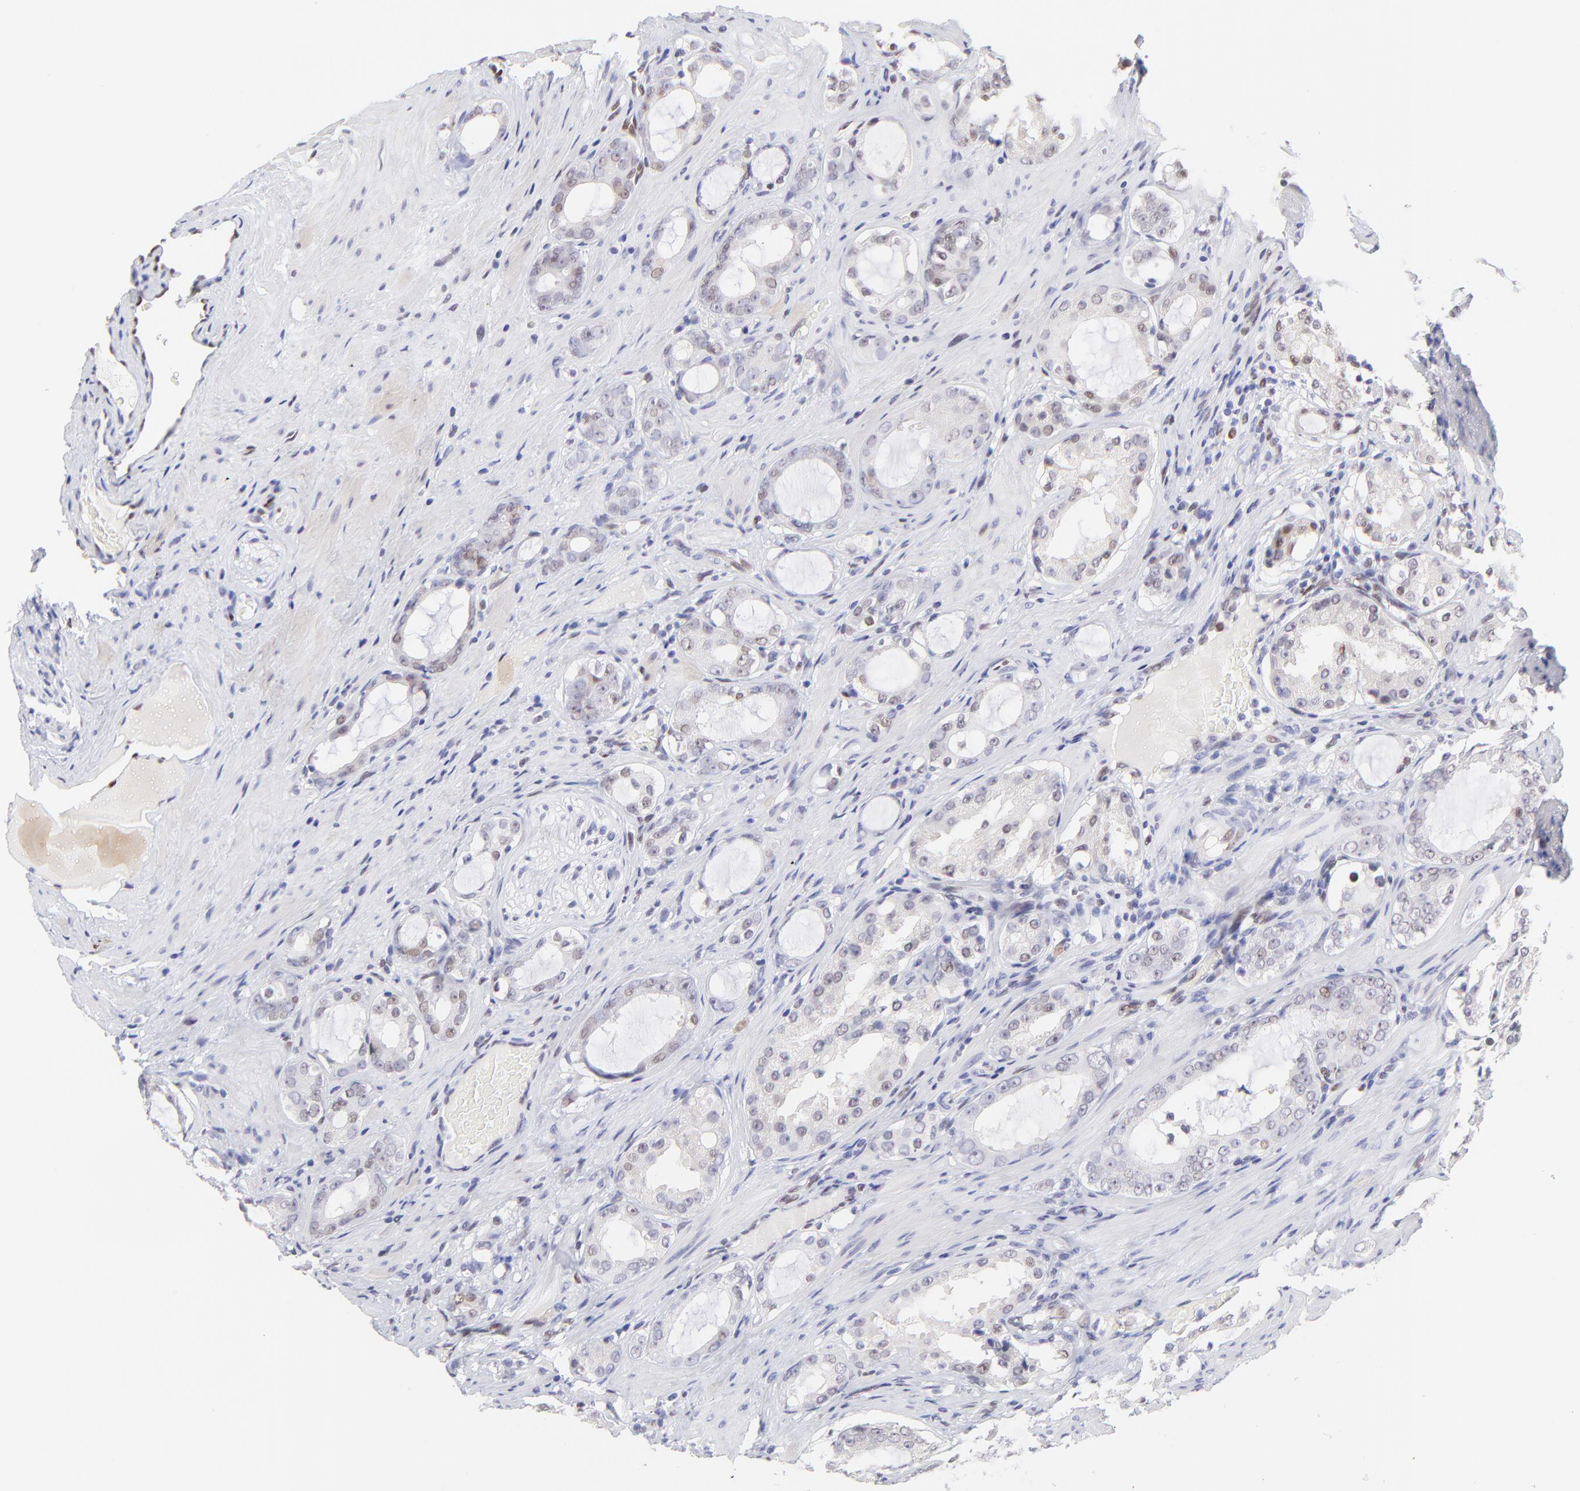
{"staining": {"intensity": "weak", "quantity": "<25%", "location": "nuclear"}, "tissue": "prostate cancer", "cell_type": "Tumor cells", "image_type": "cancer", "snomed": [{"axis": "morphology", "description": "Adenocarcinoma, Medium grade"}, {"axis": "topography", "description": "Prostate"}], "caption": "Tumor cells are negative for brown protein staining in medium-grade adenocarcinoma (prostate). (Immunohistochemistry, brightfield microscopy, high magnification).", "gene": "KLF4", "patient": {"sex": "male", "age": 73}}